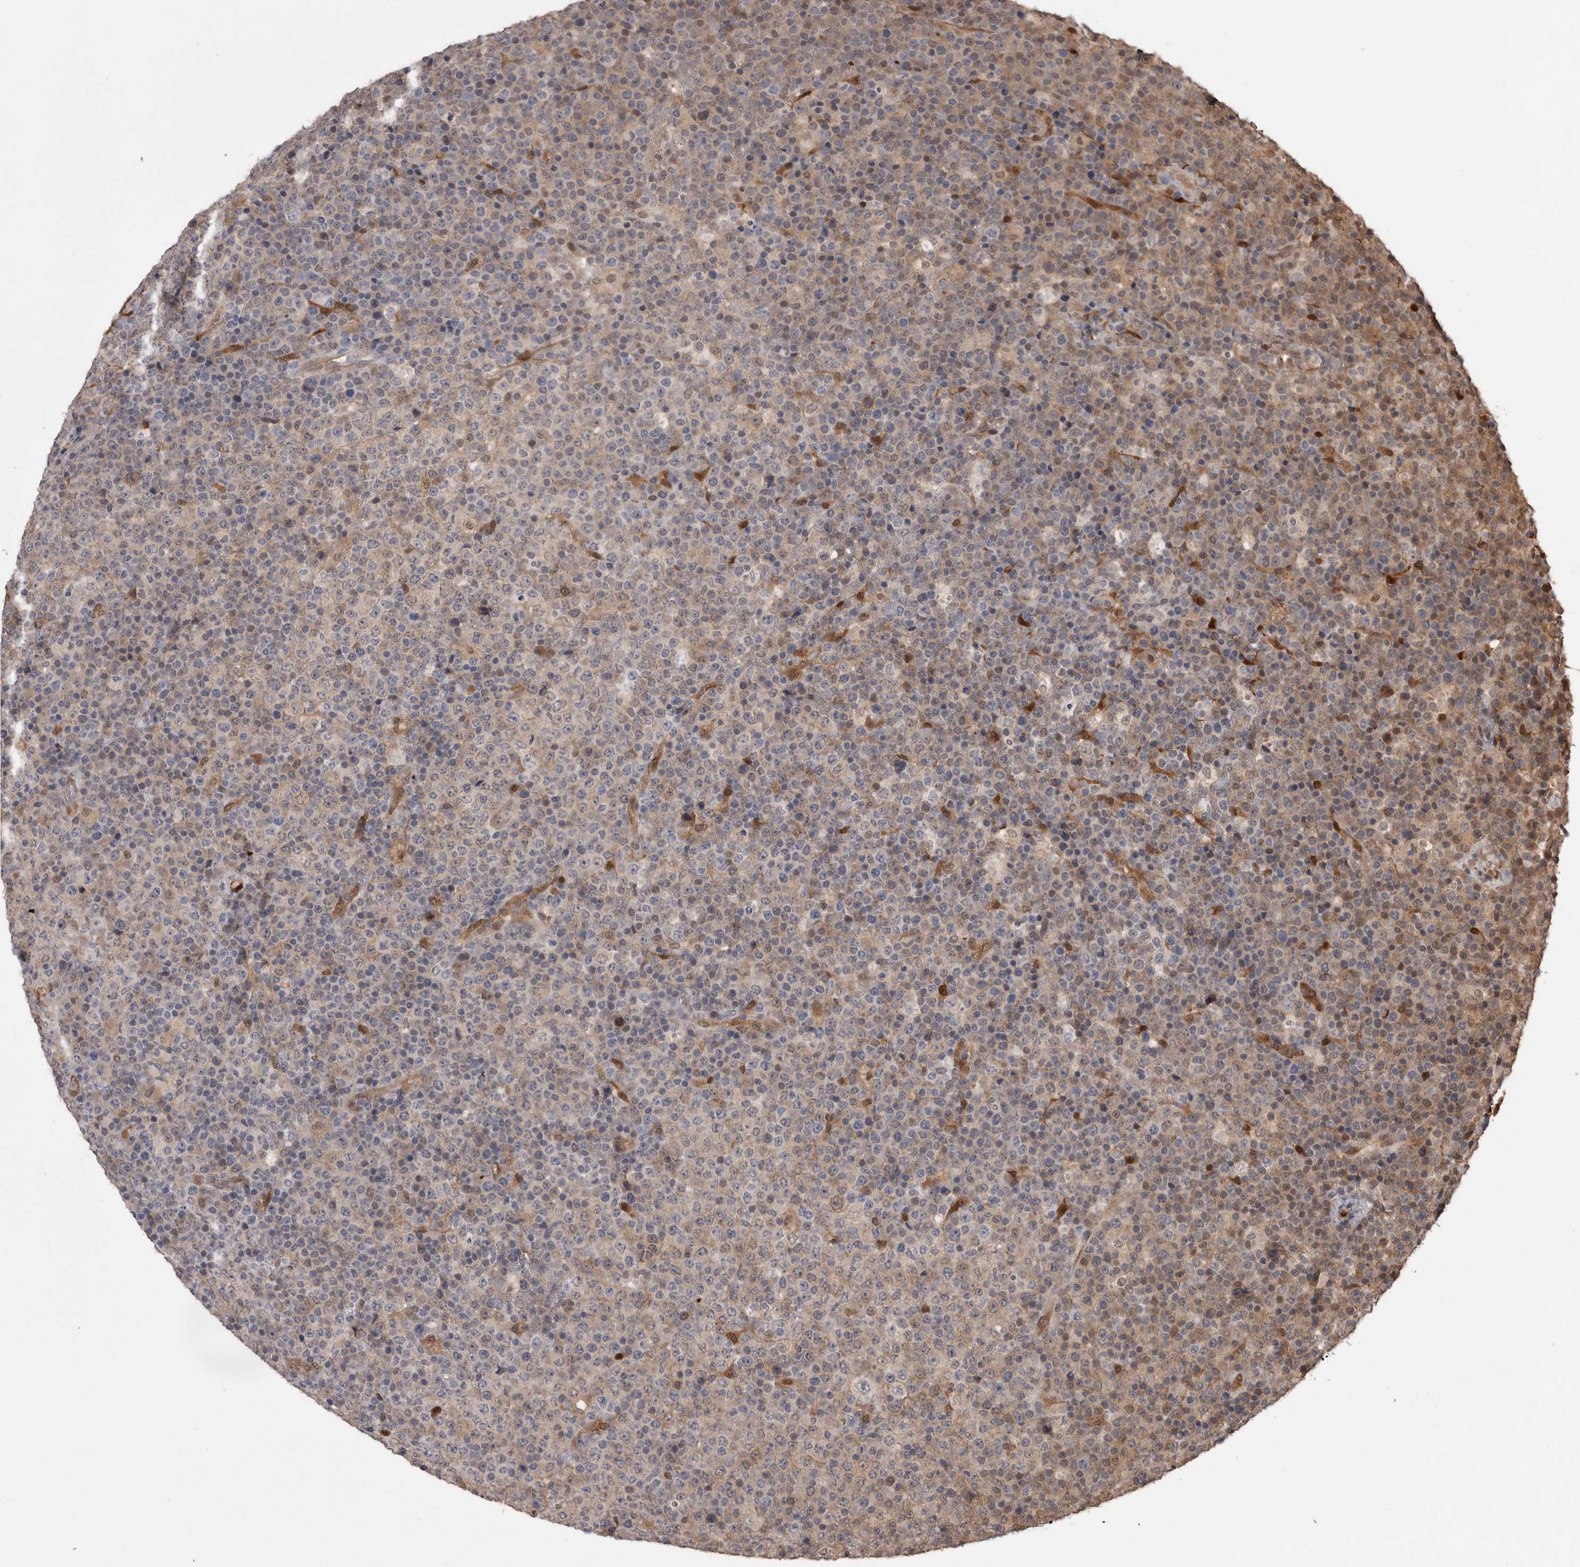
{"staining": {"intensity": "negative", "quantity": "none", "location": "none"}, "tissue": "lymphoma", "cell_type": "Tumor cells", "image_type": "cancer", "snomed": [{"axis": "morphology", "description": "Malignant lymphoma, non-Hodgkin's type, High grade"}, {"axis": "topography", "description": "Lymph node"}], "caption": "Lymphoma was stained to show a protein in brown. There is no significant staining in tumor cells.", "gene": "LXN", "patient": {"sex": "male", "age": 13}}